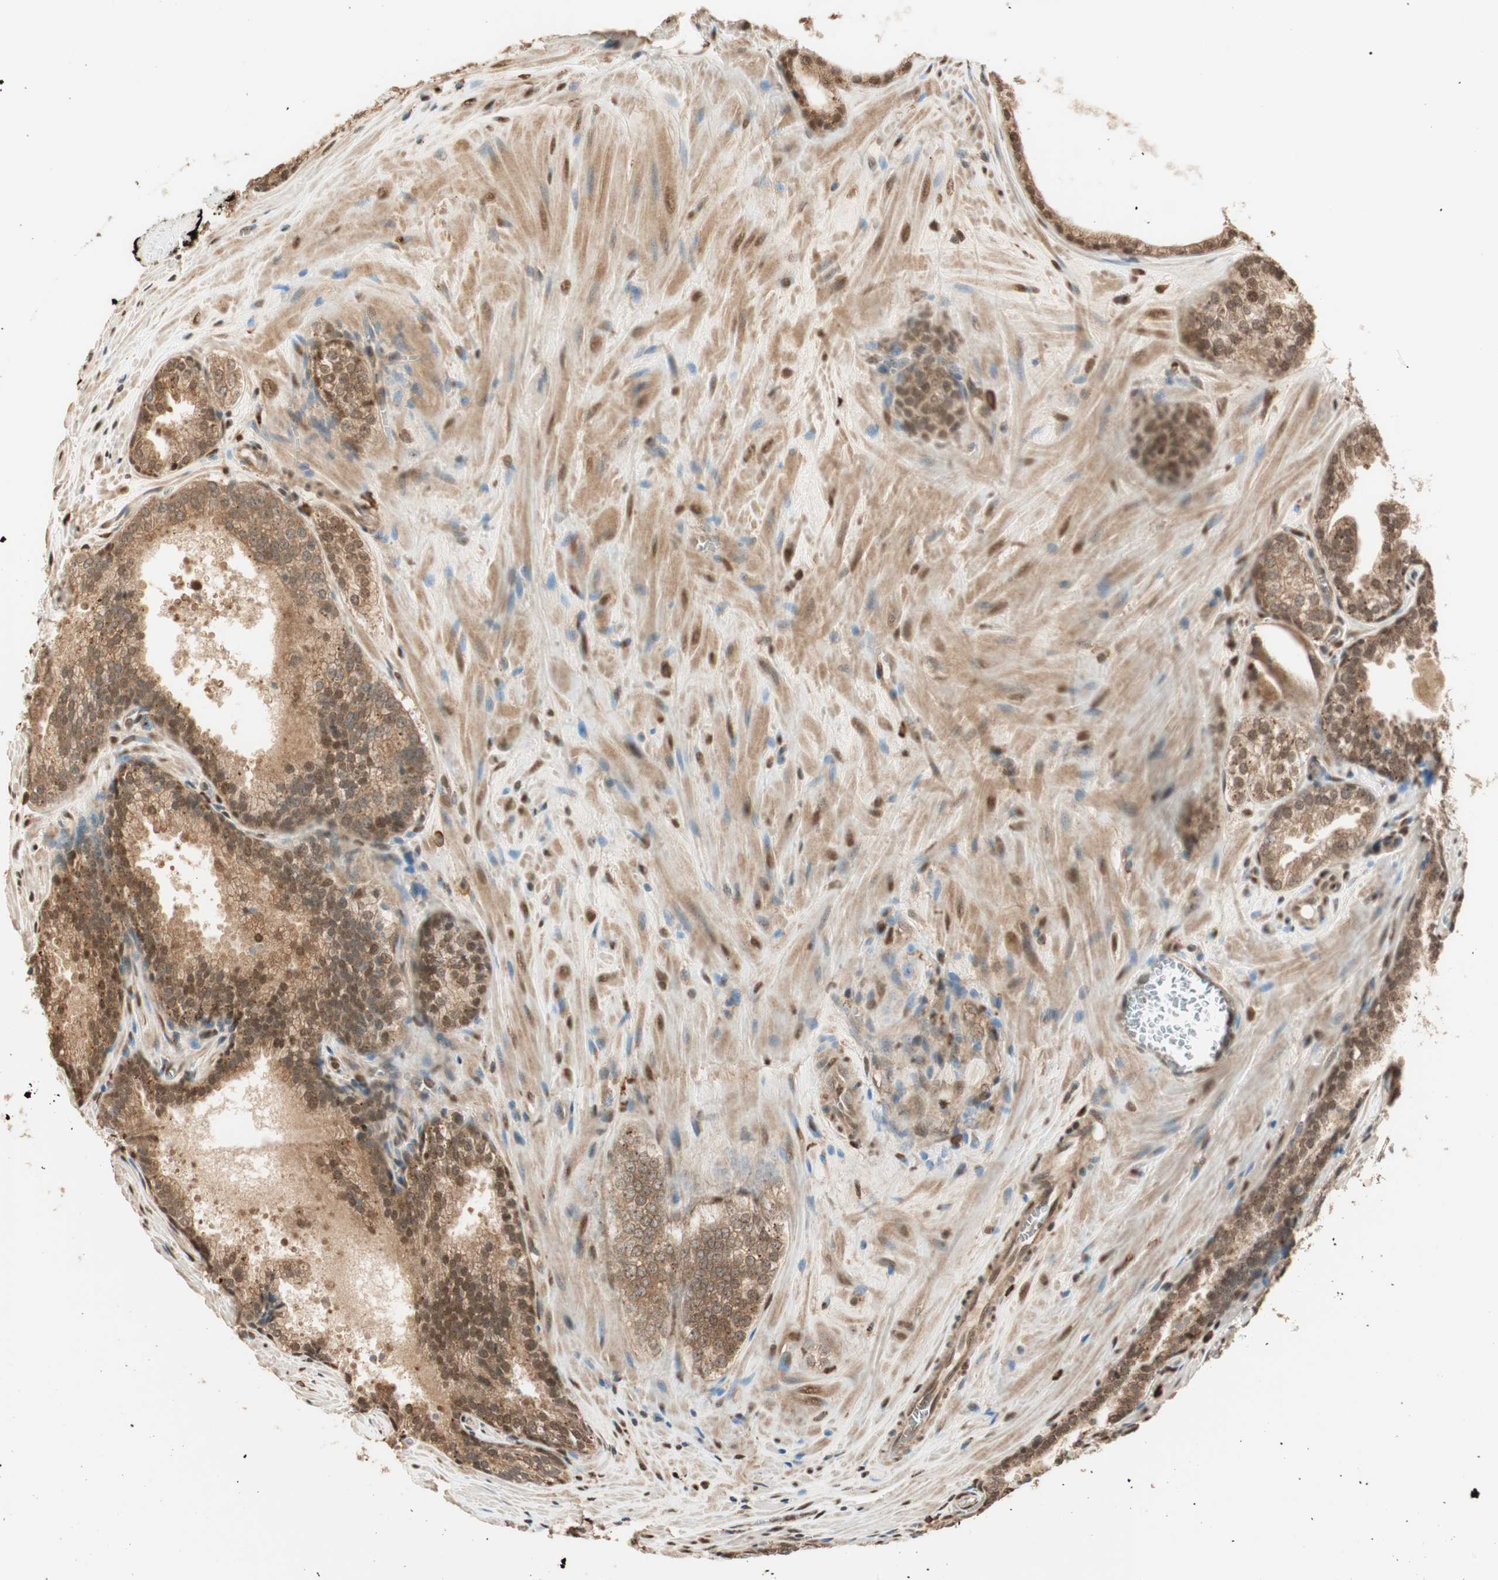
{"staining": {"intensity": "moderate", "quantity": ">75%", "location": "cytoplasmic/membranous,nuclear"}, "tissue": "prostate cancer", "cell_type": "Tumor cells", "image_type": "cancer", "snomed": [{"axis": "morphology", "description": "Adenocarcinoma, Low grade"}, {"axis": "topography", "description": "Prostate"}], "caption": "IHC staining of prostate cancer, which demonstrates medium levels of moderate cytoplasmic/membranous and nuclear positivity in about >75% of tumor cells indicating moderate cytoplasmic/membranous and nuclear protein positivity. The staining was performed using DAB (3,3'-diaminobenzidine) (brown) for protein detection and nuclei were counterstained in hematoxylin (blue).", "gene": "ZNF443", "patient": {"sex": "male", "age": 60}}